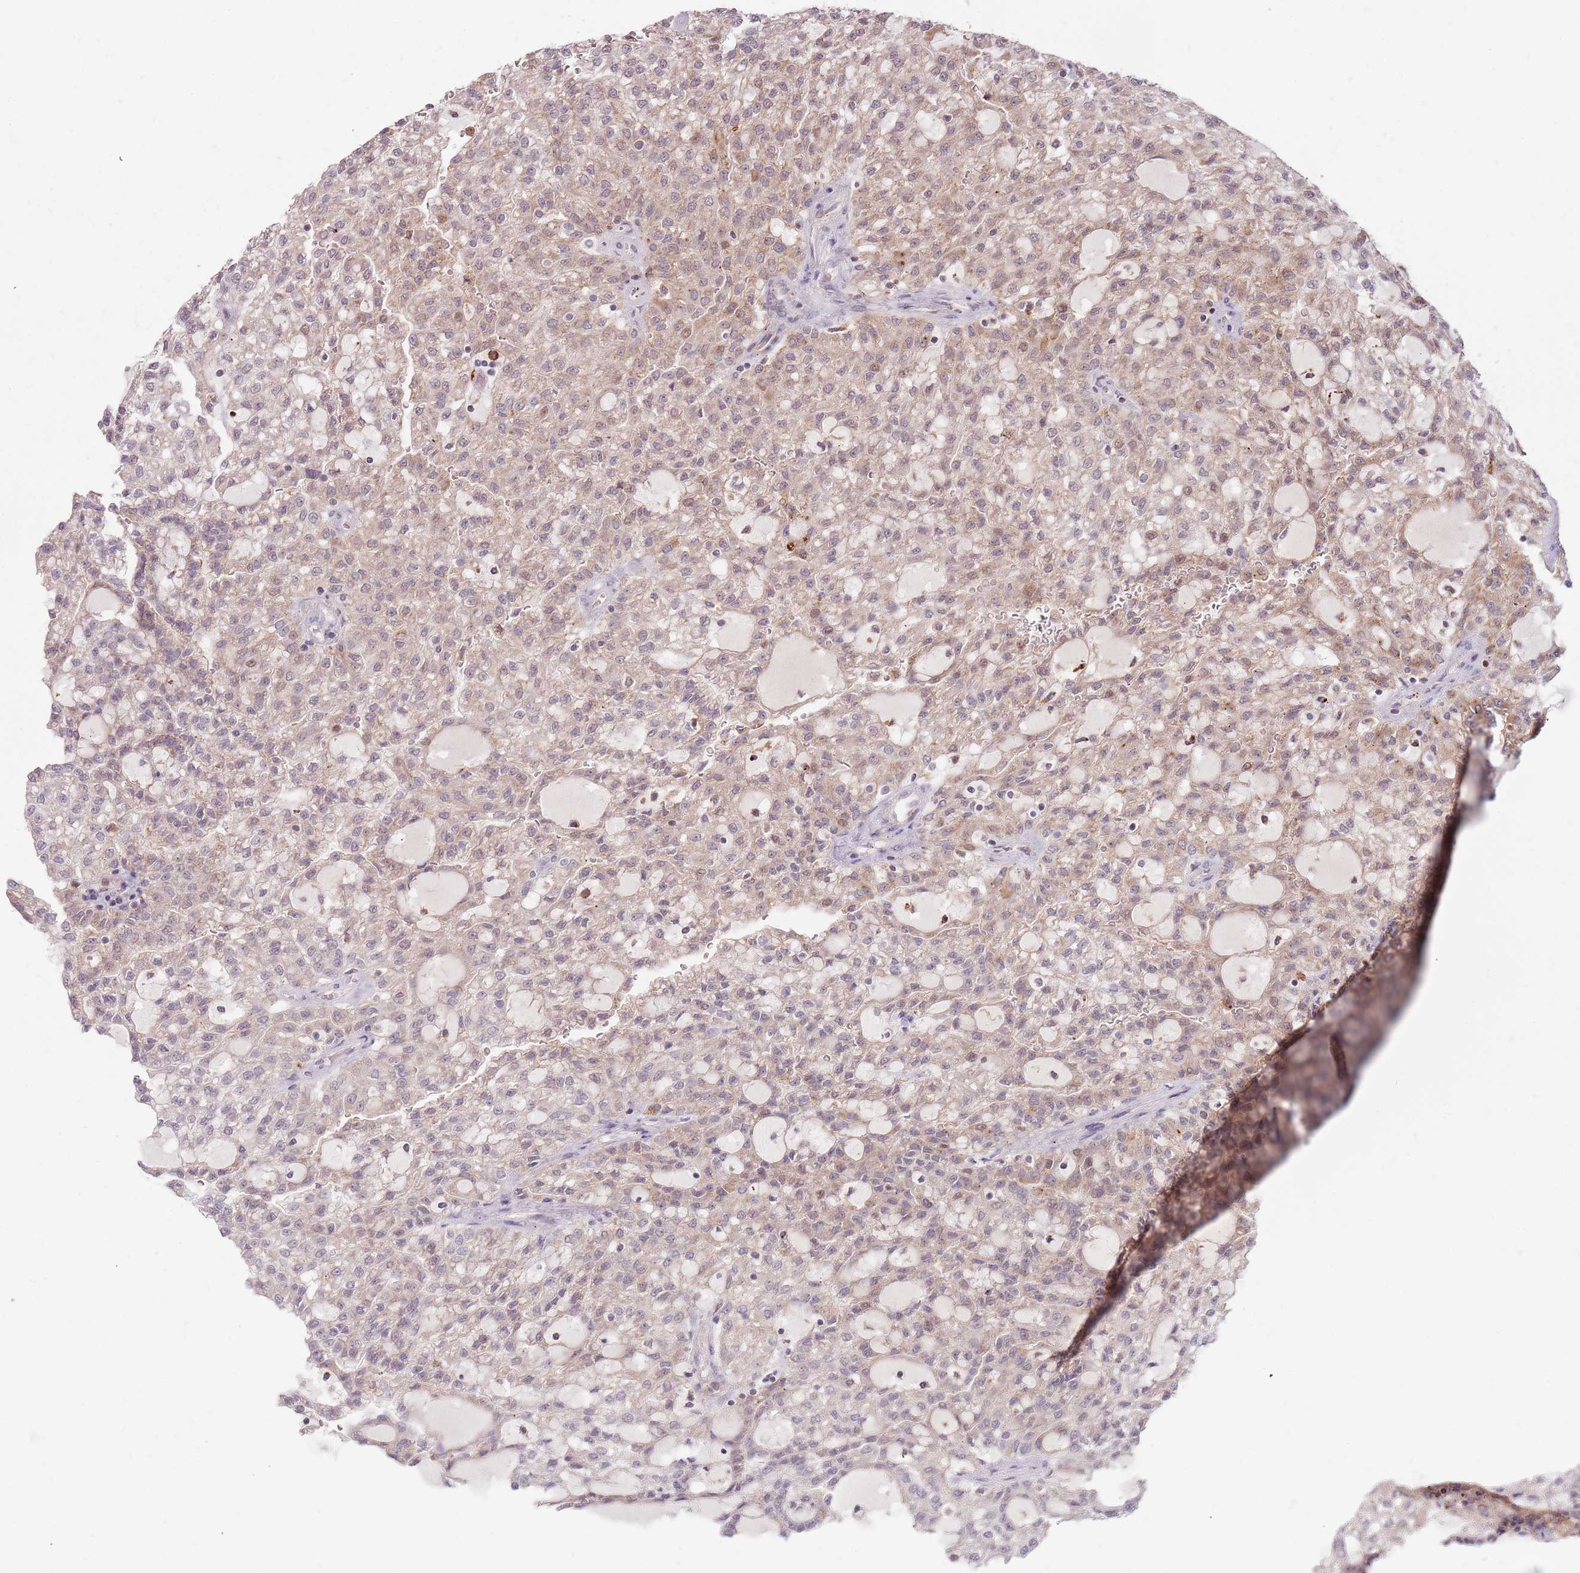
{"staining": {"intensity": "weak", "quantity": "25%-75%", "location": "cytoplasmic/membranous,nuclear"}, "tissue": "renal cancer", "cell_type": "Tumor cells", "image_type": "cancer", "snomed": [{"axis": "morphology", "description": "Adenocarcinoma, NOS"}, {"axis": "topography", "description": "Kidney"}], "caption": "Immunohistochemistry (IHC) photomicrograph of neoplastic tissue: human renal cancer (adenocarcinoma) stained using IHC displays low levels of weak protein expression localized specifically in the cytoplasmic/membranous and nuclear of tumor cells, appearing as a cytoplasmic/membranous and nuclear brown color.", "gene": "ULK3", "patient": {"sex": "male", "age": 63}}